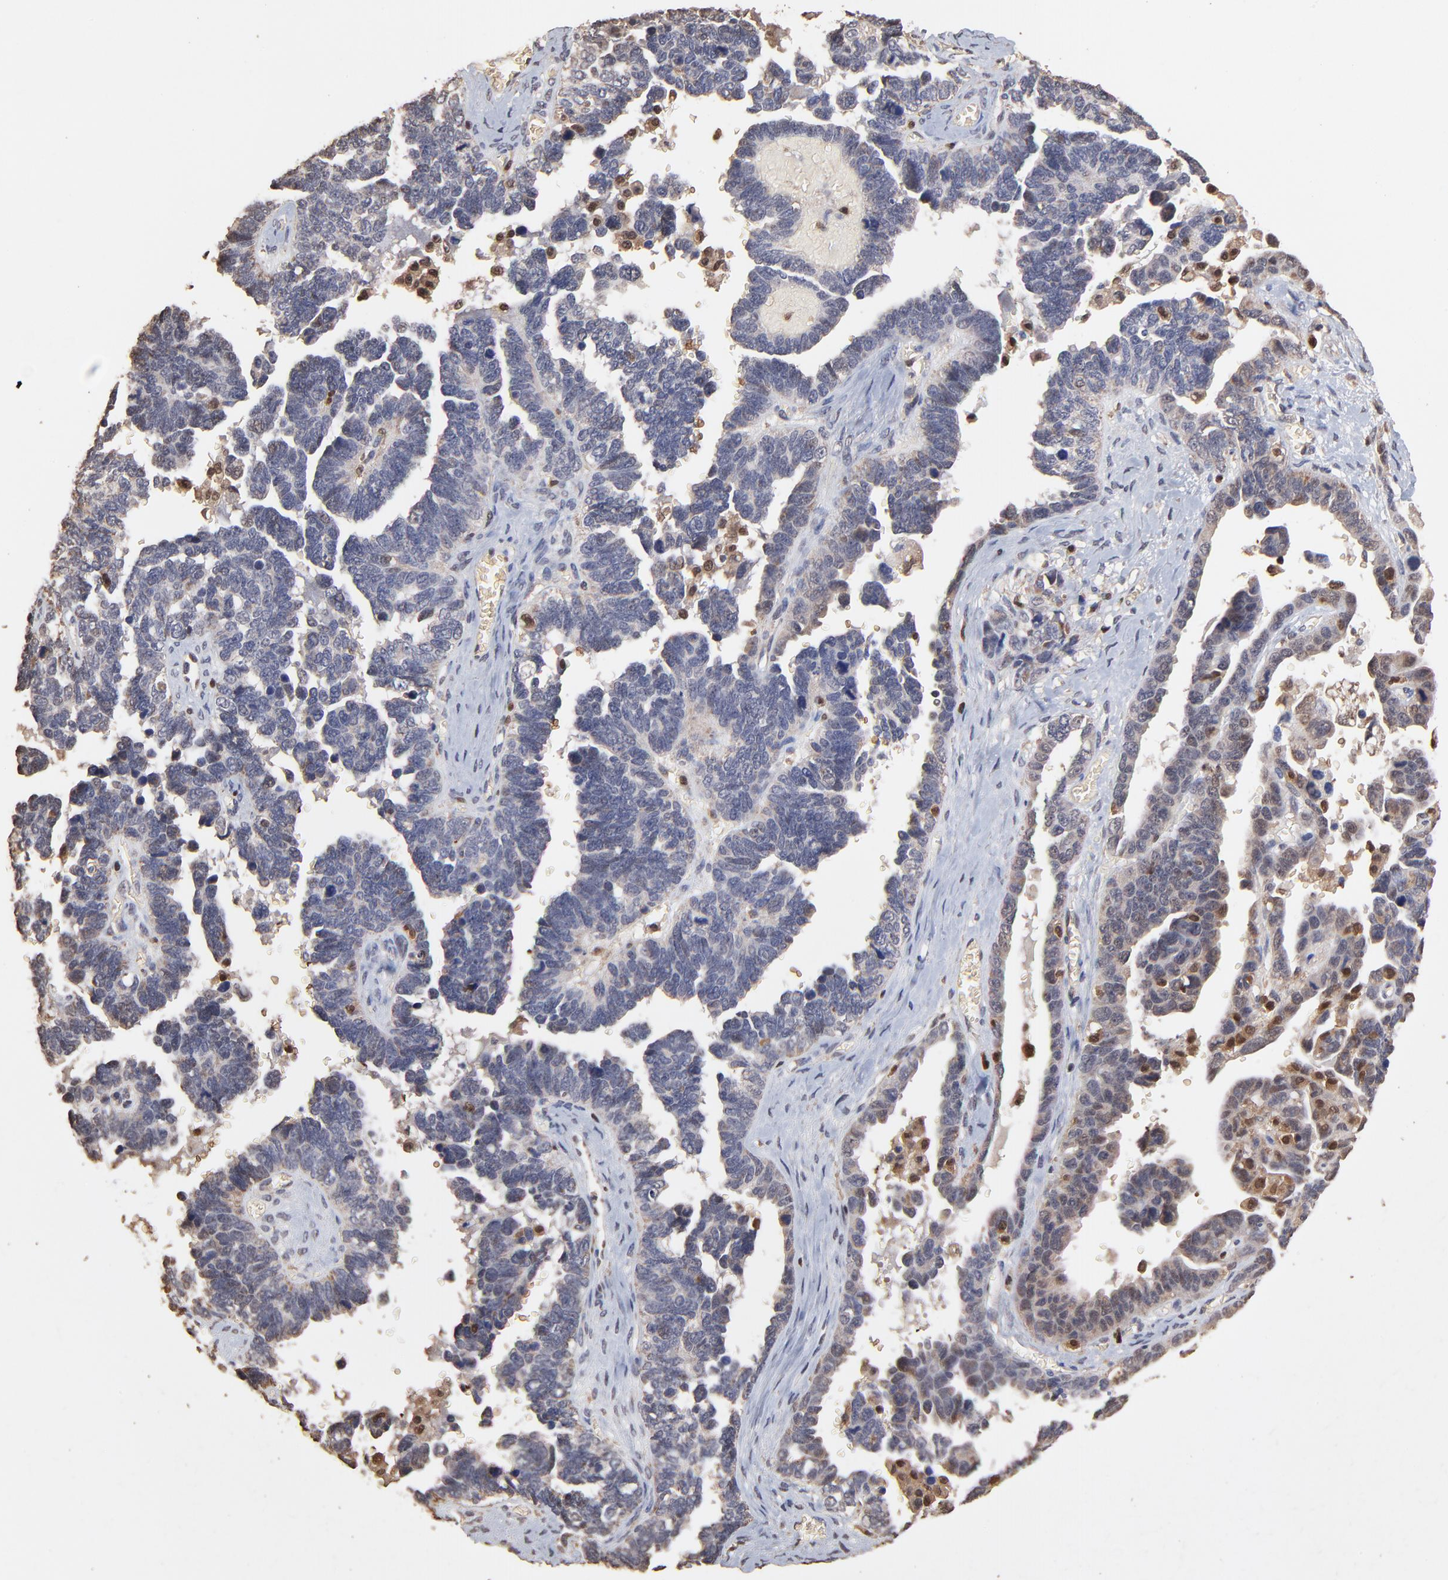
{"staining": {"intensity": "negative", "quantity": "none", "location": "none"}, "tissue": "ovarian cancer", "cell_type": "Tumor cells", "image_type": "cancer", "snomed": [{"axis": "morphology", "description": "Cystadenocarcinoma, serous, NOS"}, {"axis": "topography", "description": "Ovary"}], "caption": "Serous cystadenocarcinoma (ovarian) was stained to show a protein in brown. There is no significant positivity in tumor cells.", "gene": "CASP1", "patient": {"sex": "female", "age": 69}}